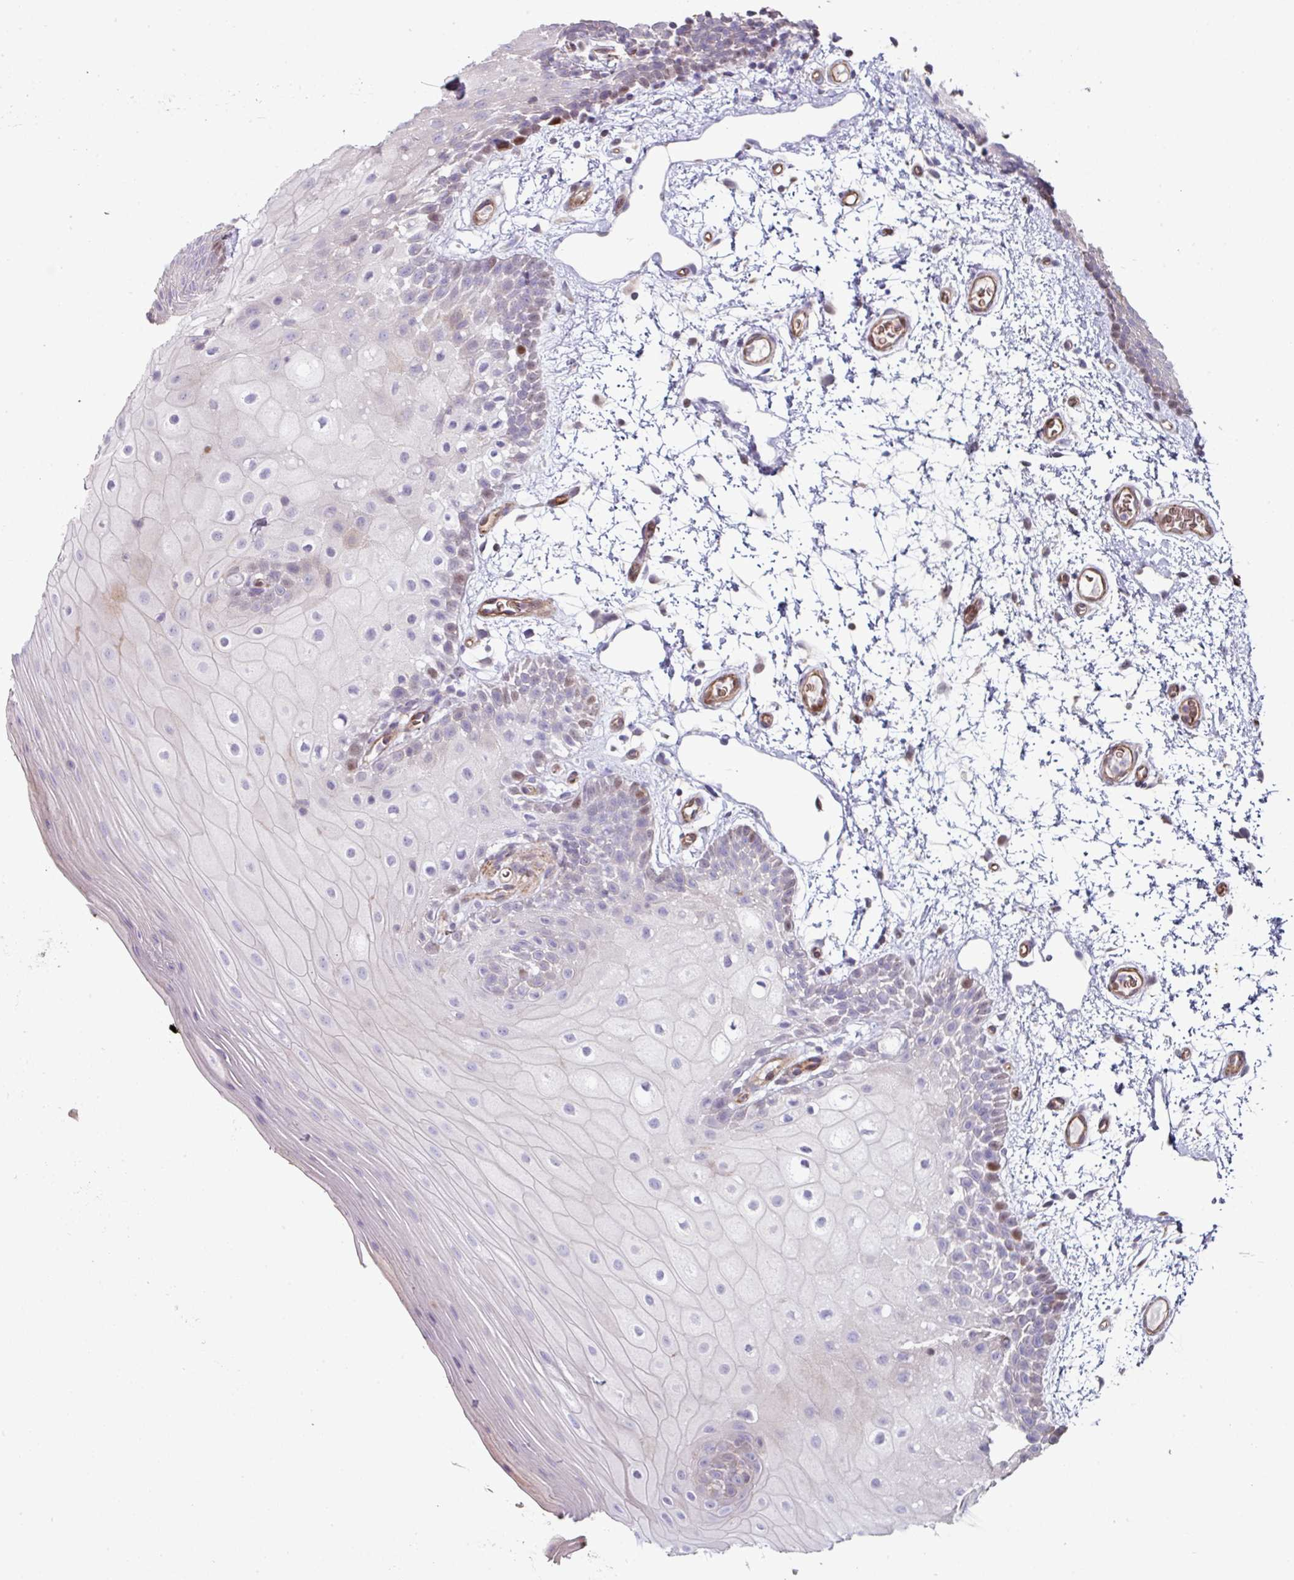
{"staining": {"intensity": "moderate", "quantity": "<25%", "location": "nuclear"}, "tissue": "oral mucosa", "cell_type": "Squamous epithelial cells", "image_type": "normal", "snomed": [{"axis": "morphology", "description": "Normal tissue, NOS"}, {"axis": "morphology", "description": "Squamous cell carcinoma, NOS"}, {"axis": "topography", "description": "Oral tissue"}, {"axis": "topography", "description": "Tounge, NOS"}, {"axis": "topography", "description": "Head-Neck"}], "caption": "IHC image of normal oral mucosa: human oral mucosa stained using immunohistochemistry (IHC) shows low levels of moderate protein expression localized specifically in the nuclear of squamous epithelial cells, appearing as a nuclear brown color.", "gene": "ANO9", "patient": {"sex": "male", "age": 76}}